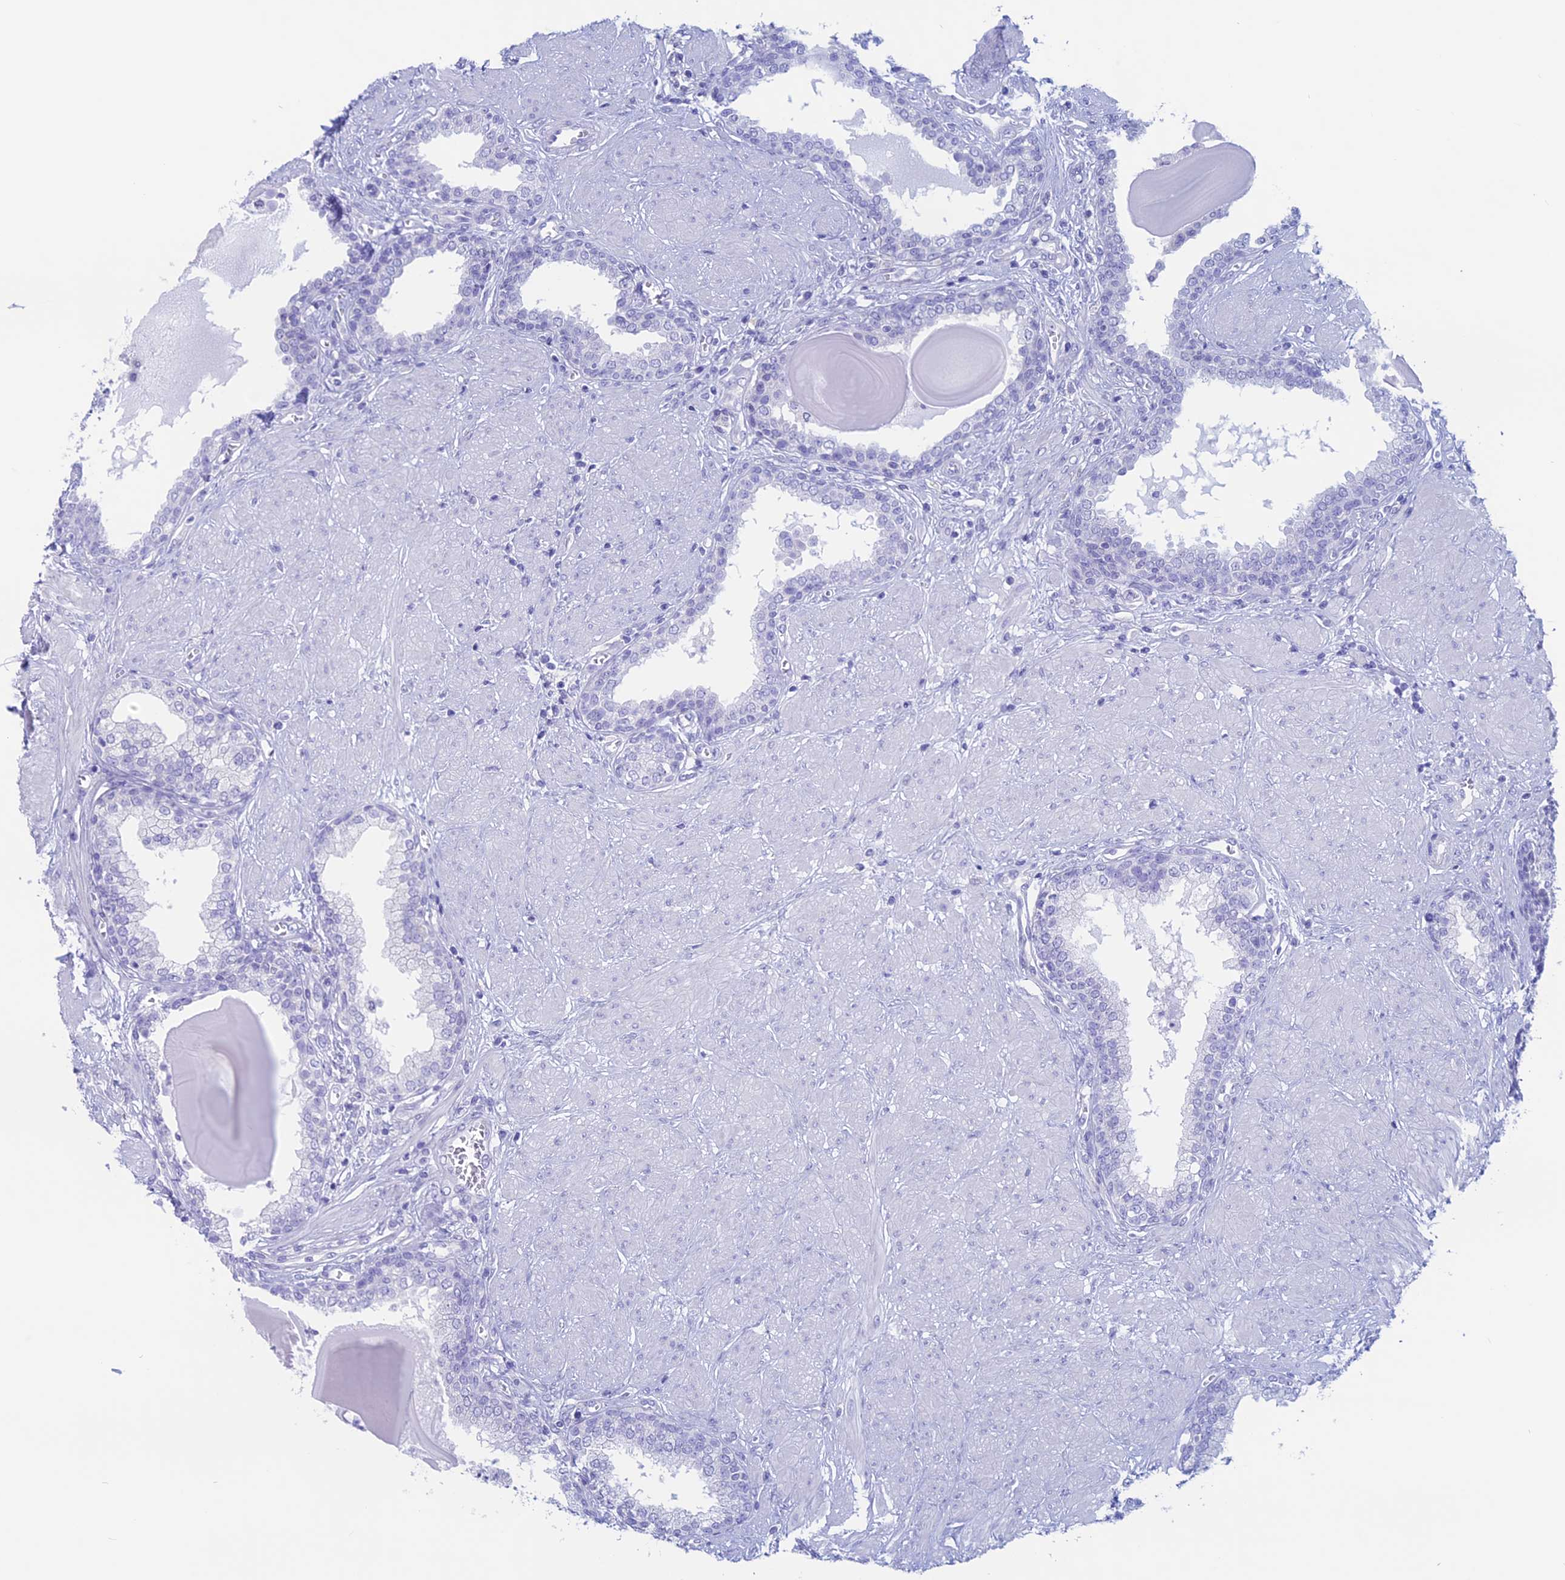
{"staining": {"intensity": "negative", "quantity": "none", "location": "none"}, "tissue": "prostate", "cell_type": "Glandular cells", "image_type": "normal", "snomed": [{"axis": "morphology", "description": "Normal tissue, NOS"}, {"axis": "topography", "description": "Prostate"}], "caption": "Immunohistochemistry (IHC) photomicrograph of normal prostate: prostate stained with DAB (3,3'-diaminobenzidine) demonstrates no significant protein expression in glandular cells.", "gene": "RP1", "patient": {"sex": "male", "age": 51}}